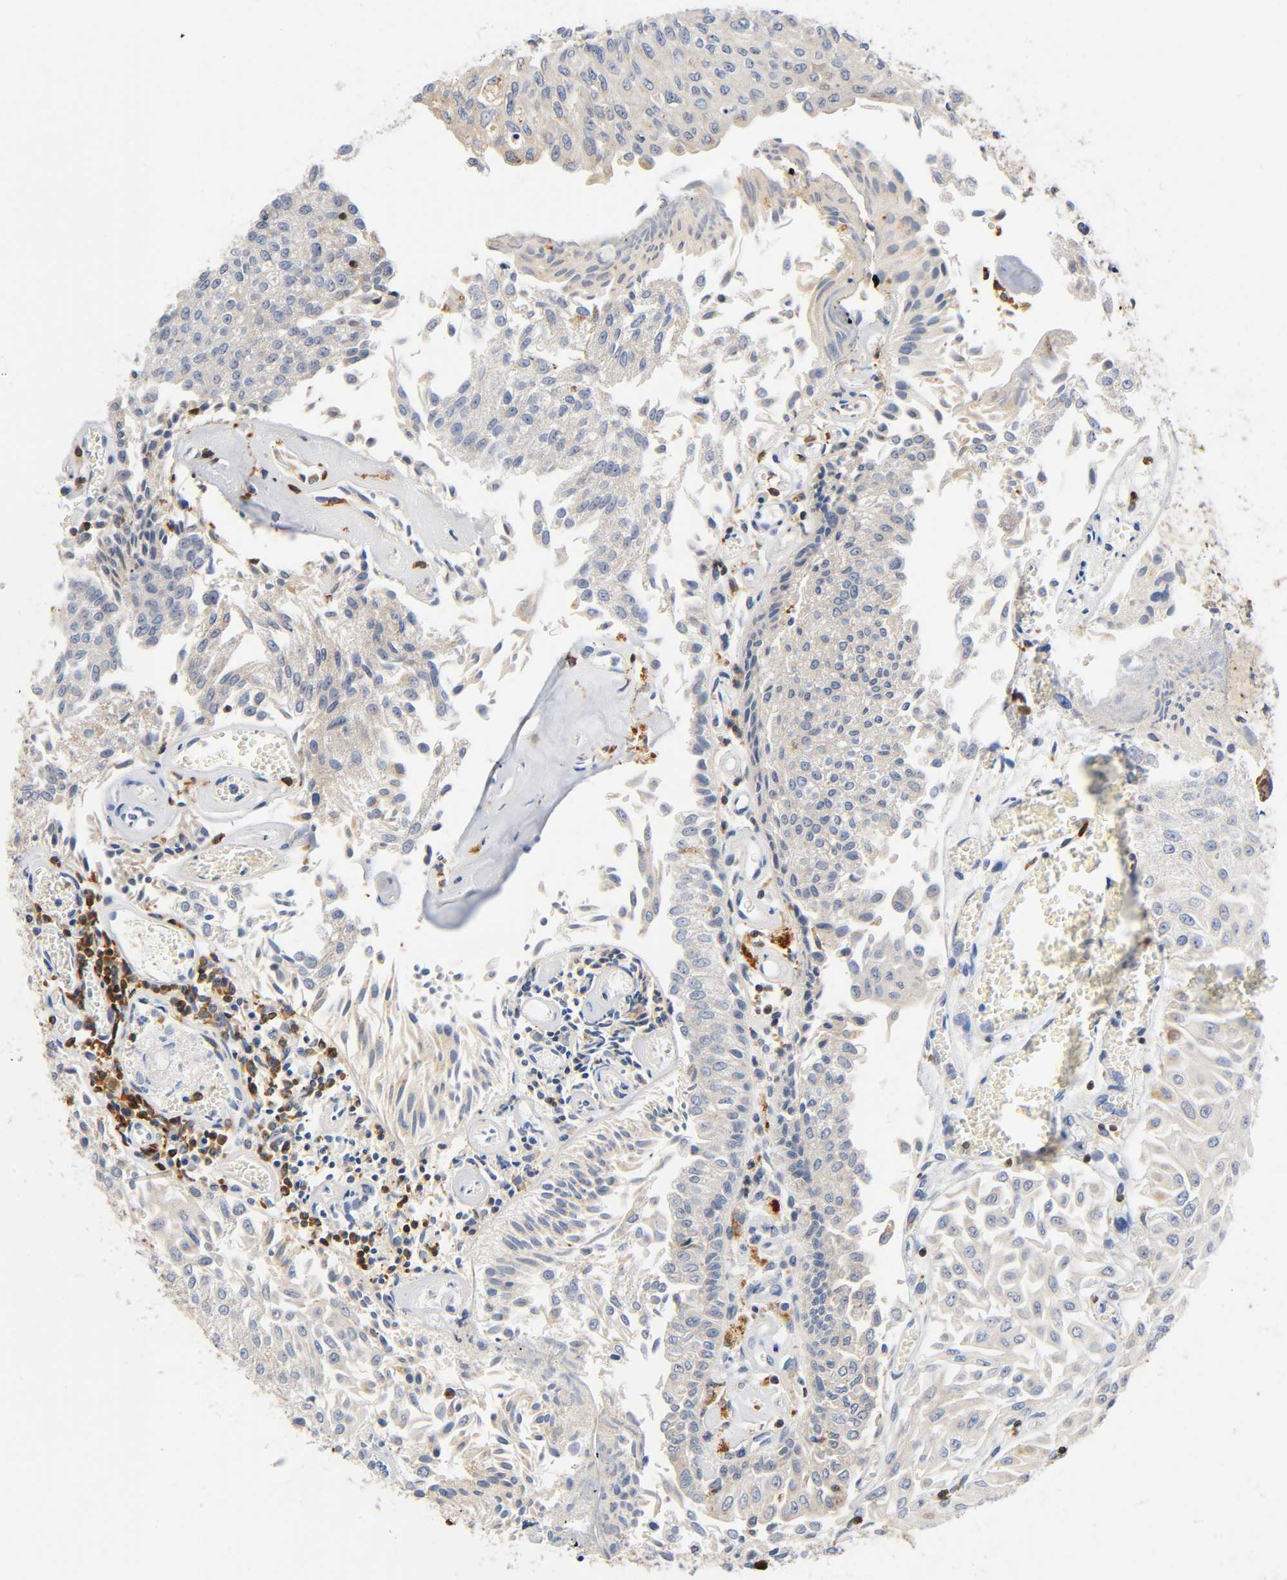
{"staining": {"intensity": "negative", "quantity": "none", "location": "none"}, "tissue": "urothelial cancer", "cell_type": "Tumor cells", "image_type": "cancer", "snomed": [{"axis": "morphology", "description": "Urothelial carcinoma, Low grade"}, {"axis": "topography", "description": "Urinary bladder"}], "caption": "Protein analysis of low-grade urothelial carcinoma exhibits no significant expression in tumor cells. (Brightfield microscopy of DAB (3,3'-diaminobenzidine) immunohistochemistry (IHC) at high magnification).", "gene": "UCKL1", "patient": {"sex": "male", "age": 86}}